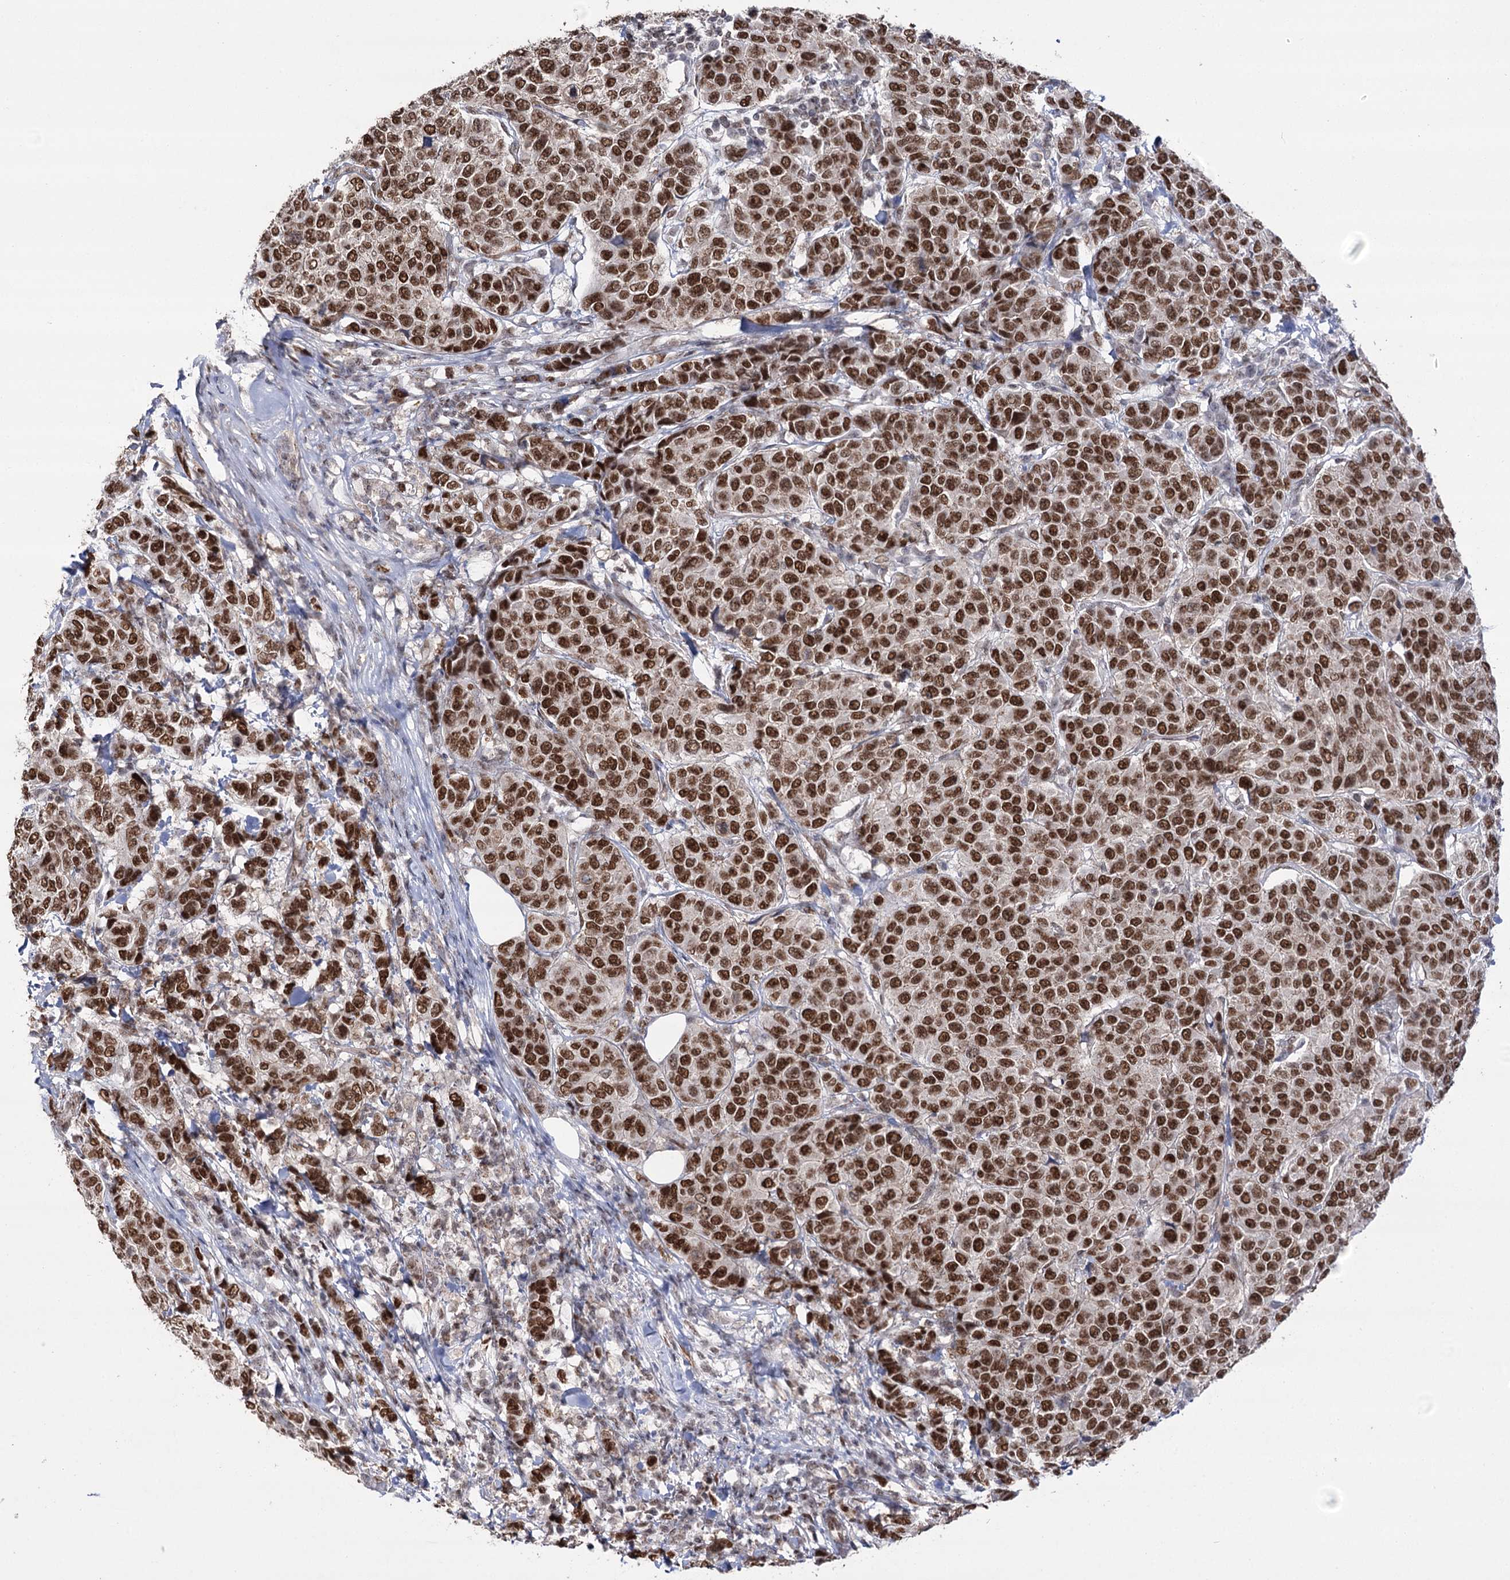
{"staining": {"intensity": "strong", "quantity": ">75%", "location": "nuclear"}, "tissue": "breast cancer", "cell_type": "Tumor cells", "image_type": "cancer", "snomed": [{"axis": "morphology", "description": "Duct carcinoma"}, {"axis": "topography", "description": "Breast"}], "caption": "Human breast cancer (intraductal carcinoma) stained with a brown dye demonstrates strong nuclear positive staining in approximately >75% of tumor cells.", "gene": "VGLL4", "patient": {"sex": "female", "age": 55}}